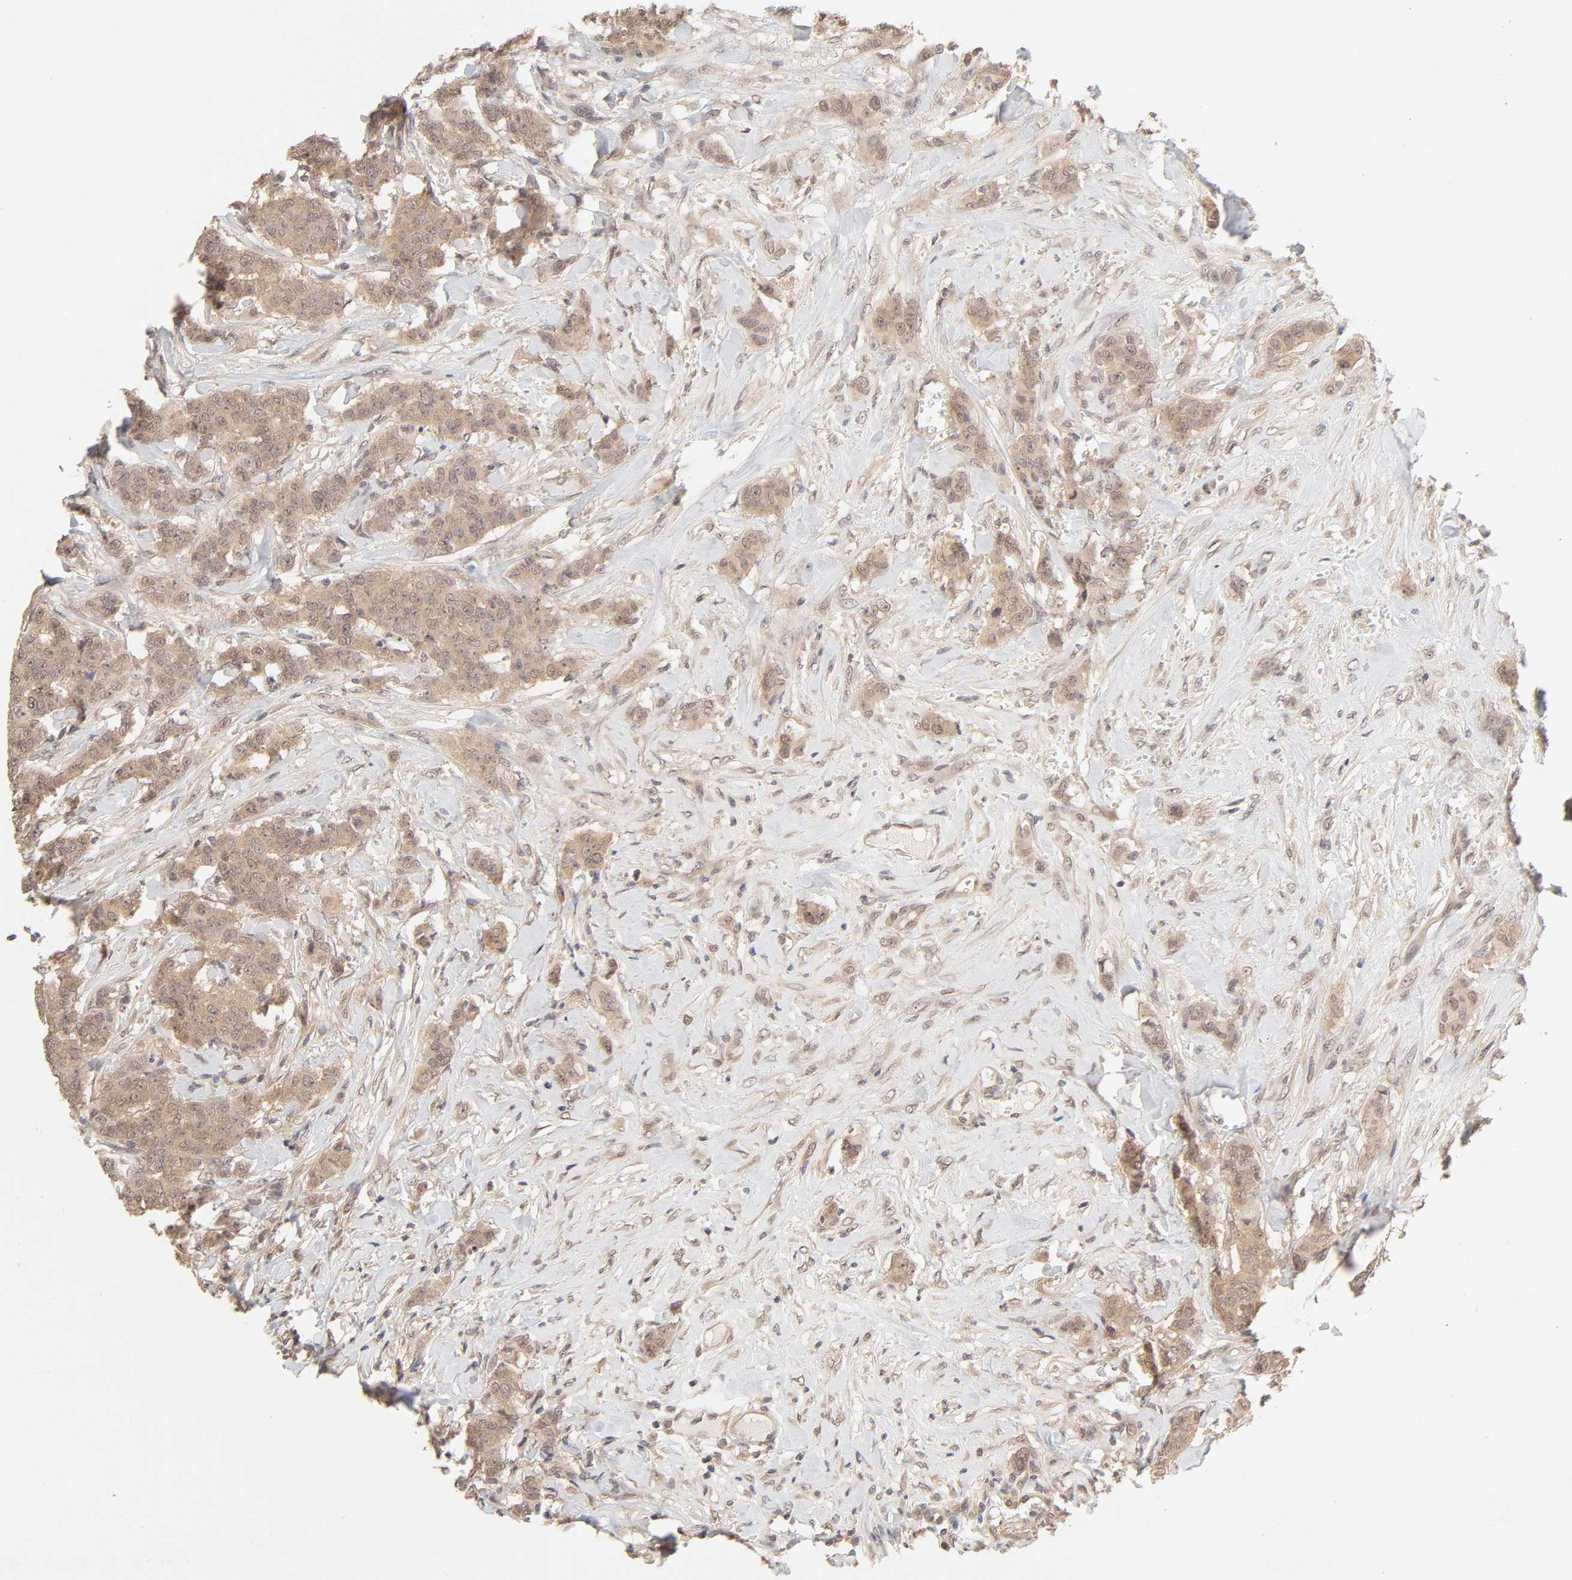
{"staining": {"intensity": "moderate", "quantity": ">75%", "location": "cytoplasmic/membranous"}, "tissue": "breast cancer", "cell_type": "Tumor cells", "image_type": "cancer", "snomed": [{"axis": "morphology", "description": "Duct carcinoma"}, {"axis": "topography", "description": "Breast"}], "caption": "This is a micrograph of IHC staining of breast cancer, which shows moderate staining in the cytoplasmic/membranous of tumor cells.", "gene": "MAPK1", "patient": {"sex": "female", "age": 40}}